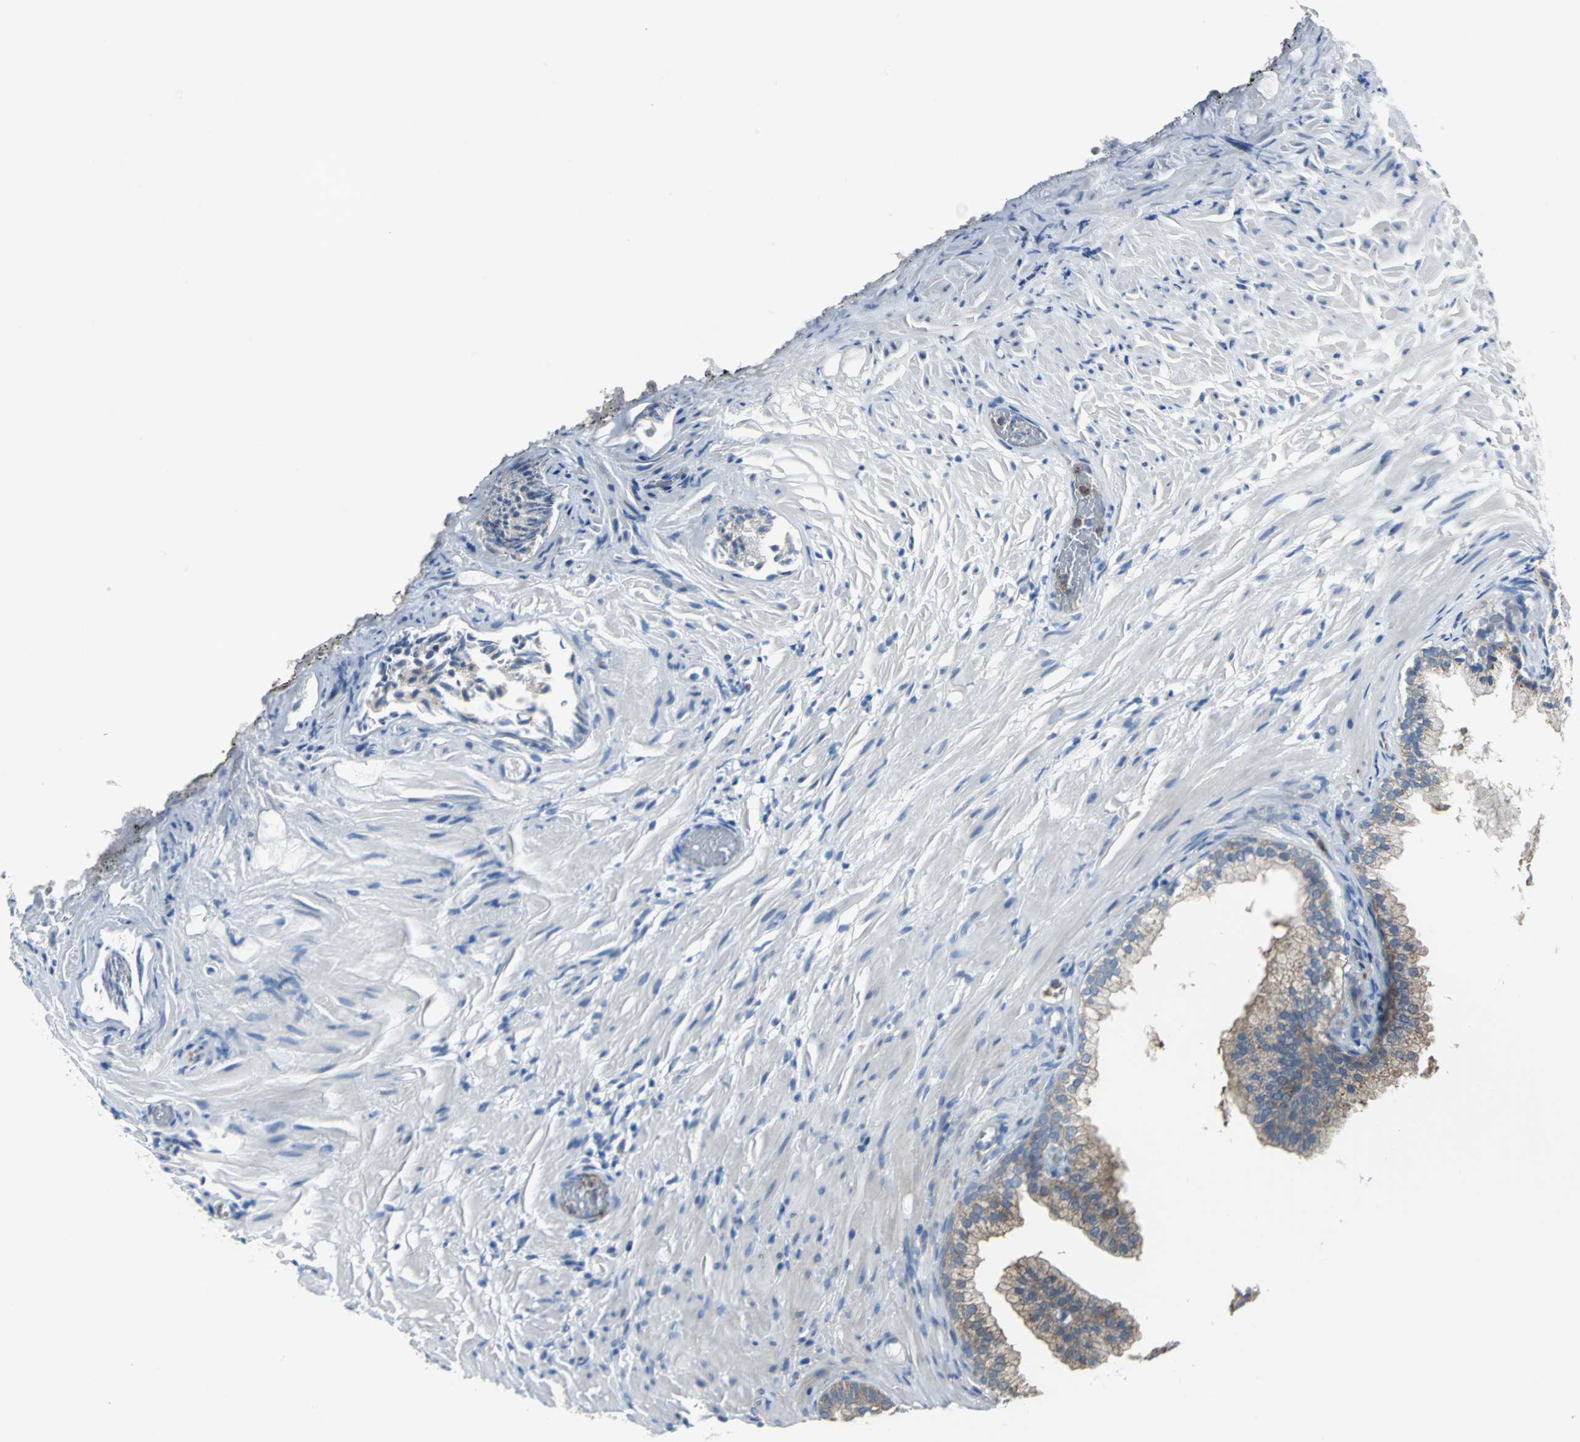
{"staining": {"intensity": "weak", "quantity": "25%-75%", "location": "cytoplasmic/membranous"}, "tissue": "prostate", "cell_type": "Glandular cells", "image_type": "normal", "snomed": [{"axis": "morphology", "description": "Normal tissue, NOS"}, {"axis": "topography", "description": "Prostate"}], "caption": "A high-resolution image shows immunohistochemistry staining of unremarkable prostate, which reveals weak cytoplasmic/membranous staining in approximately 25%-75% of glandular cells.", "gene": "EIF5A", "patient": {"sex": "male", "age": 76}}